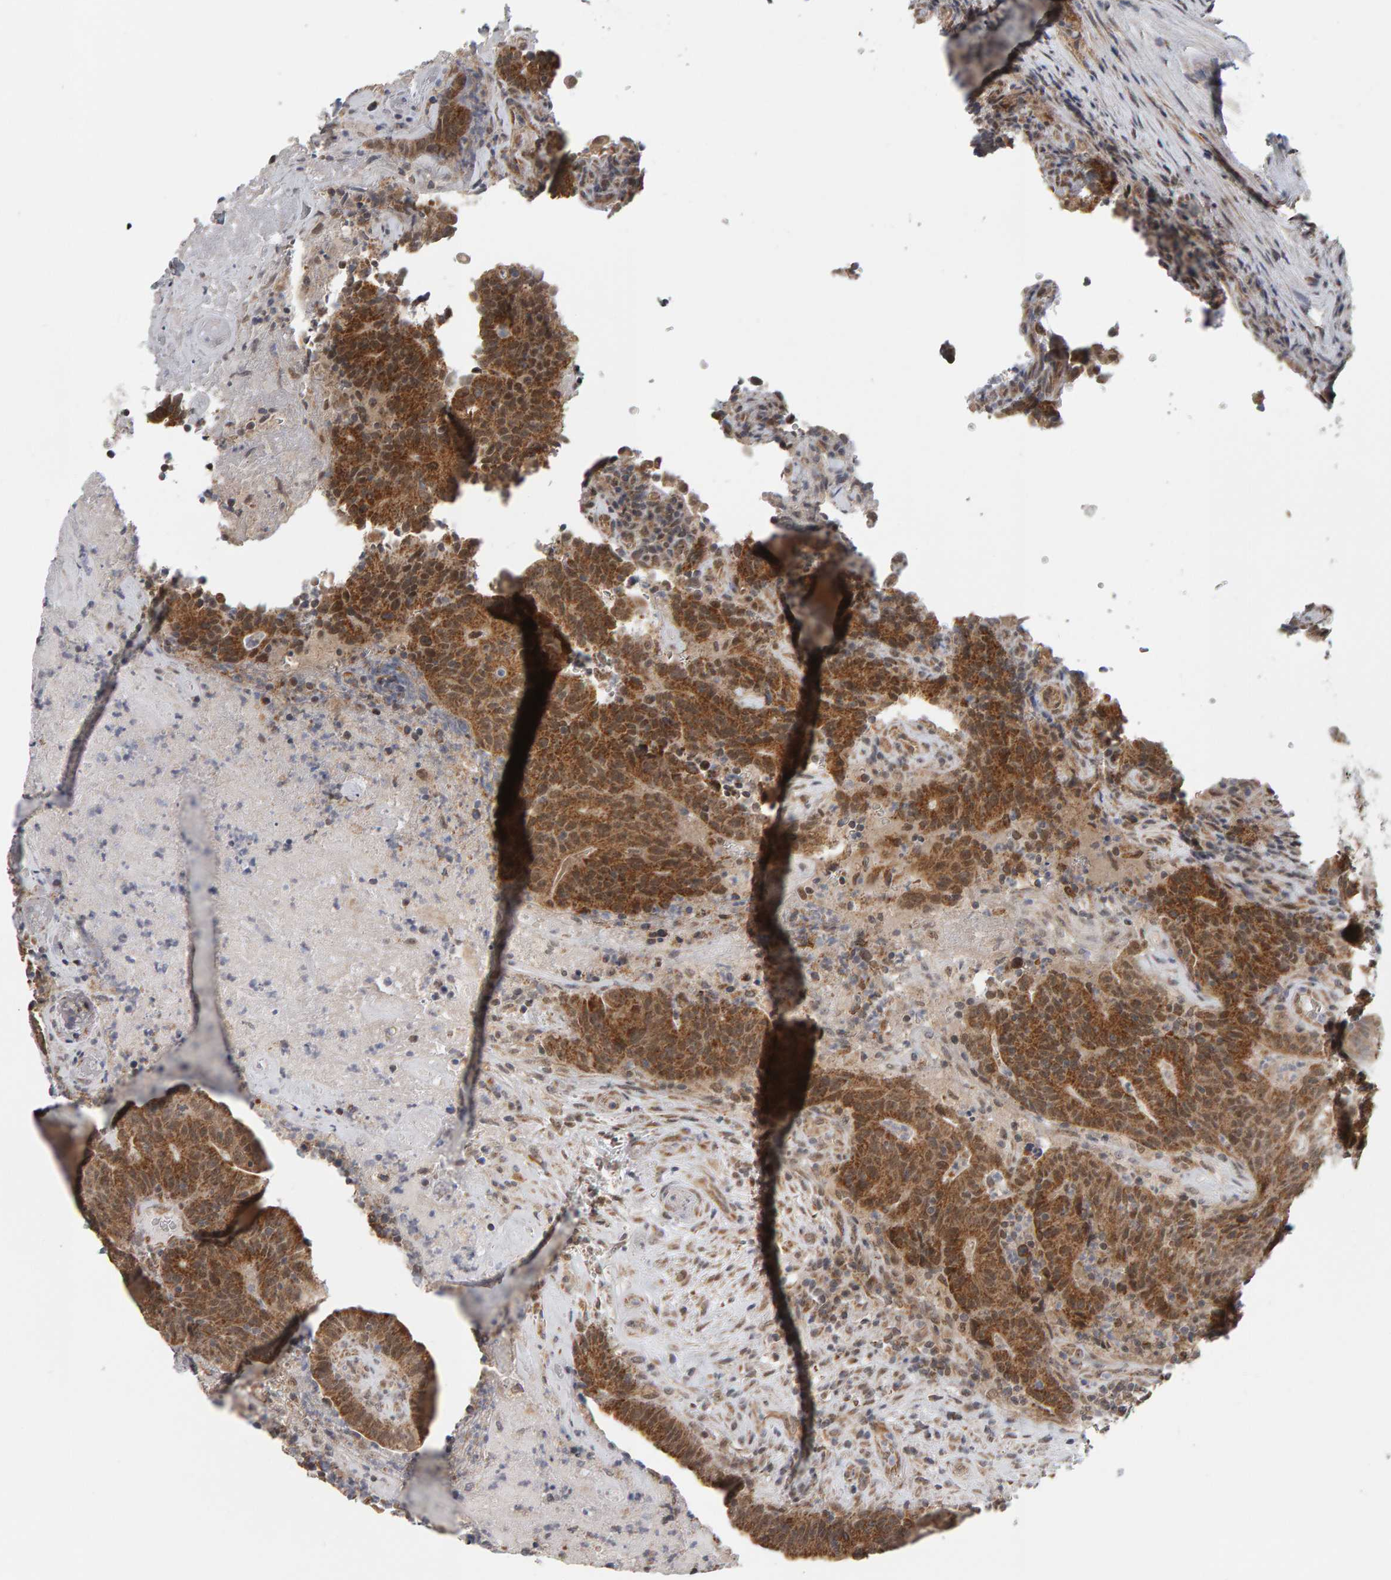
{"staining": {"intensity": "moderate", "quantity": ">75%", "location": "cytoplasmic/membranous,nuclear"}, "tissue": "colorectal cancer", "cell_type": "Tumor cells", "image_type": "cancer", "snomed": [{"axis": "morphology", "description": "Normal tissue, NOS"}, {"axis": "morphology", "description": "Adenocarcinoma, NOS"}, {"axis": "topography", "description": "Colon"}], "caption": "Colorectal adenocarcinoma stained with a protein marker exhibits moderate staining in tumor cells.", "gene": "DAP3", "patient": {"sex": "female", "age": 75}}